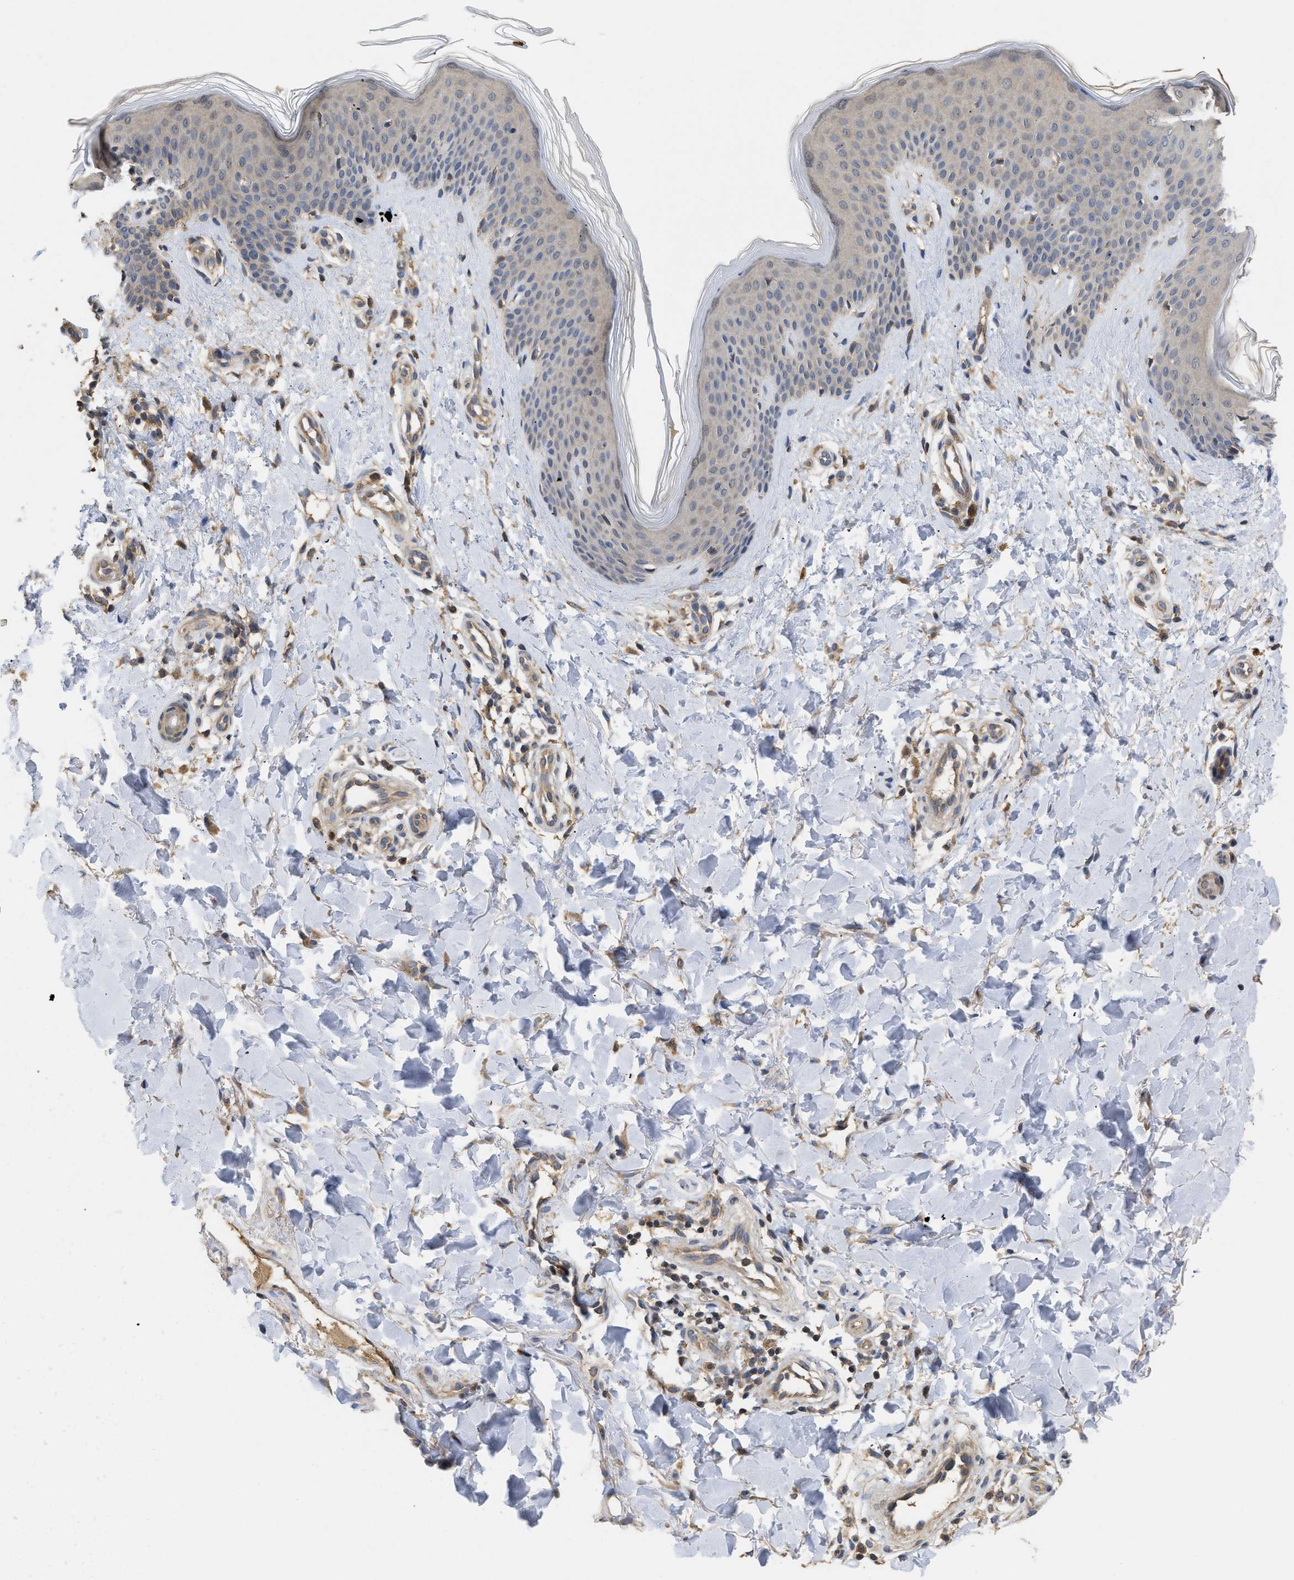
{"staining": {"intensity": "moderate", "quantity": ">75%", "location": "cytoplasmic/membranous"}, "tissue": "skin", "cell_type": "Fibroblasts", "image_type": "normal", "snomed": [{"axis": "morphology", "description": "Normal tissue, NOS"}, {"axis": "topography", "description": "Skin"}], "caption": "Skin stained with DAB IHC exhibits medium levels of moderate cytoplasmic/membranous expression in approximately >75% of fibroblasts.", "gene": "RNF216", "patient": {"sex": "male", "age": 41}}